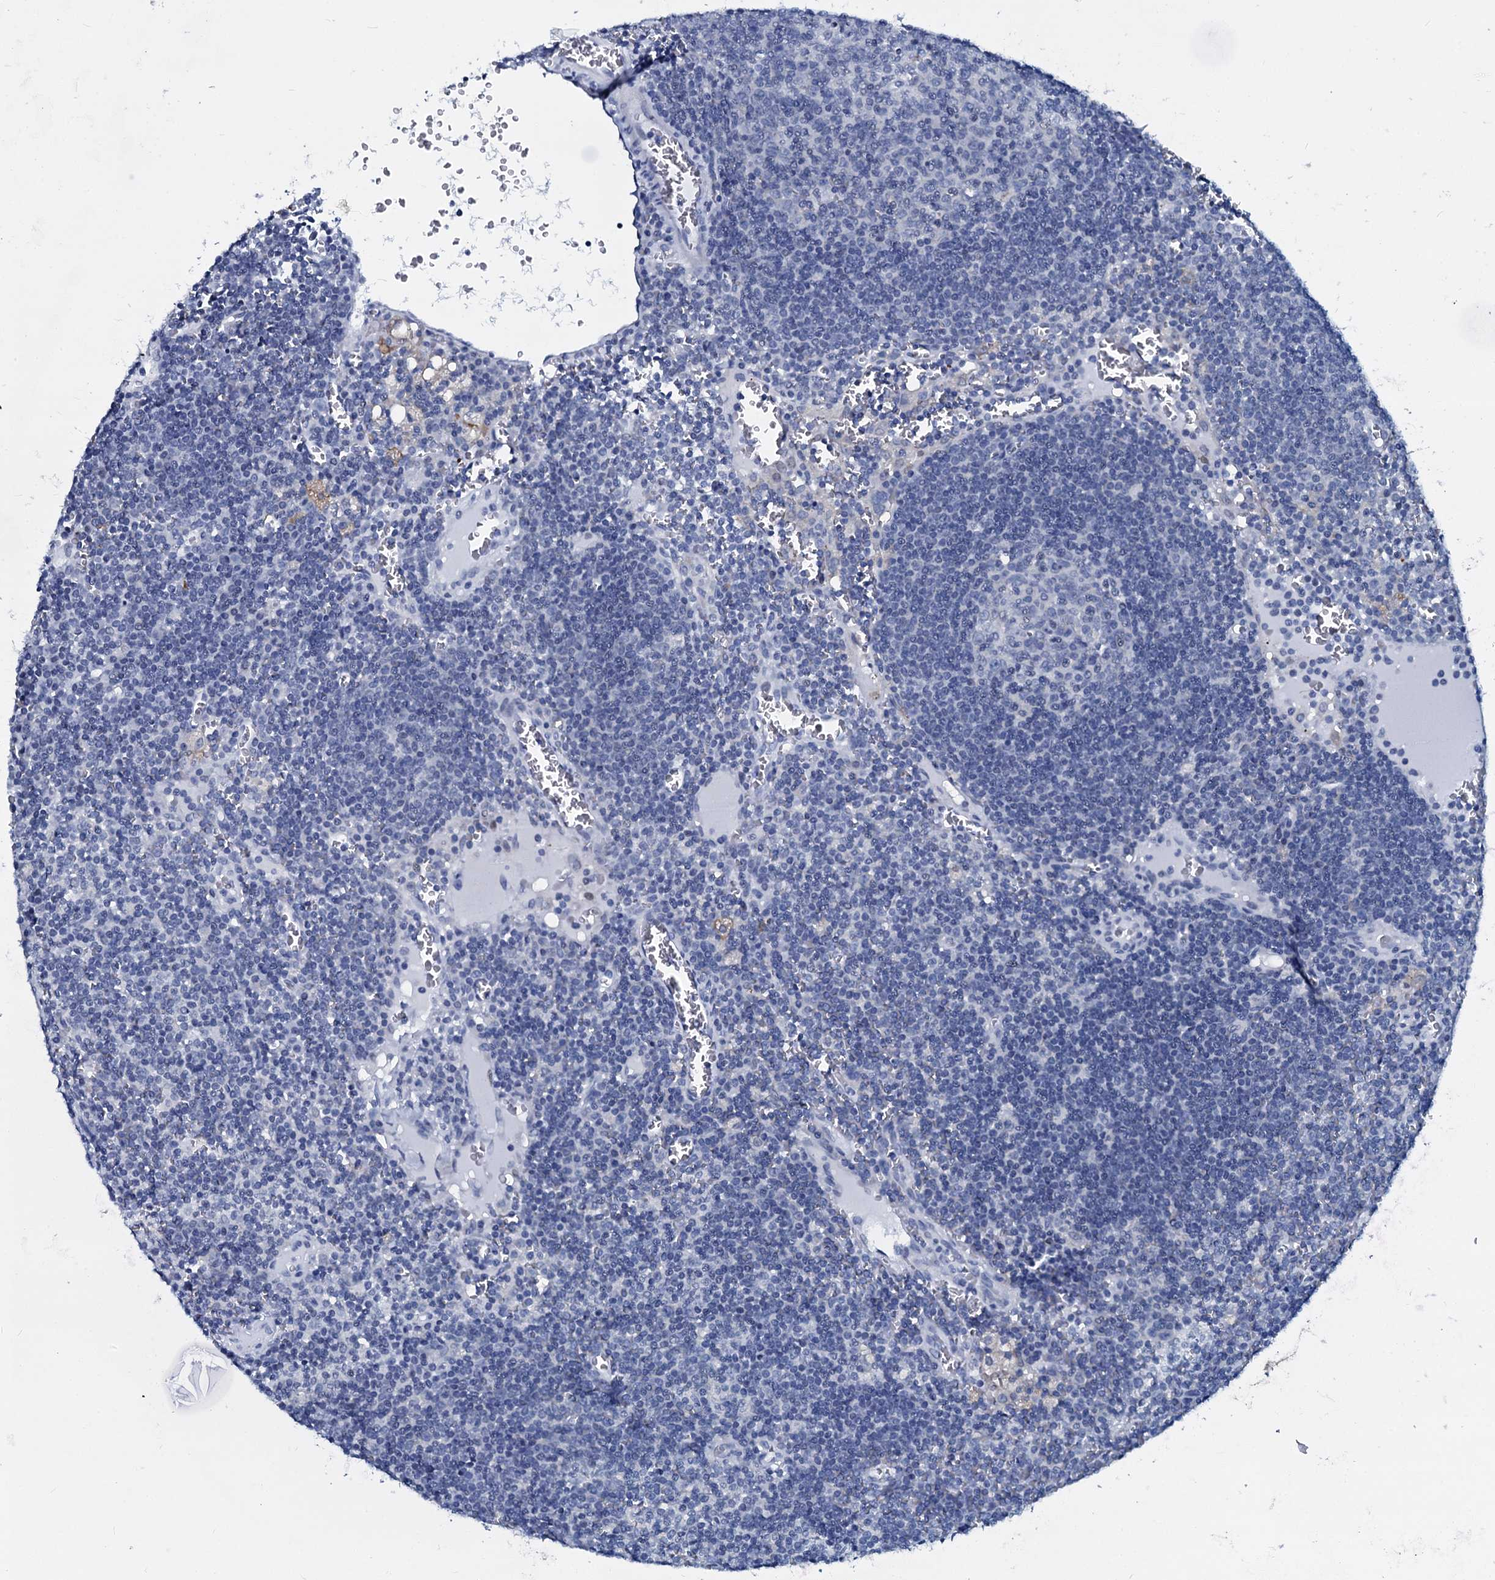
{"staining": {"intensity": "negative", "quantity": "none", "location": "none"}, "tissue": "lymph node", "cell_type": "Germinal center cells", "image_type": "normal", "snomed": [{"axis": "morphology", "description": "Normal tissue, NOS"}, {"axis": "topography", "description": "Lymph node"}], "caption": "This image is of benign lymph node stained with immunohistochemistry (IHC) to label a protein in brown with the nuclei are counter-stained blue. There is no positivity in germinal center cells. (DAB (3,3'-diaminobenzidine) IHC visualized using brightfield microscopy, high magnification).", "gene": "SLC4A7", "patient": {"sex": "female", "age": 73}}